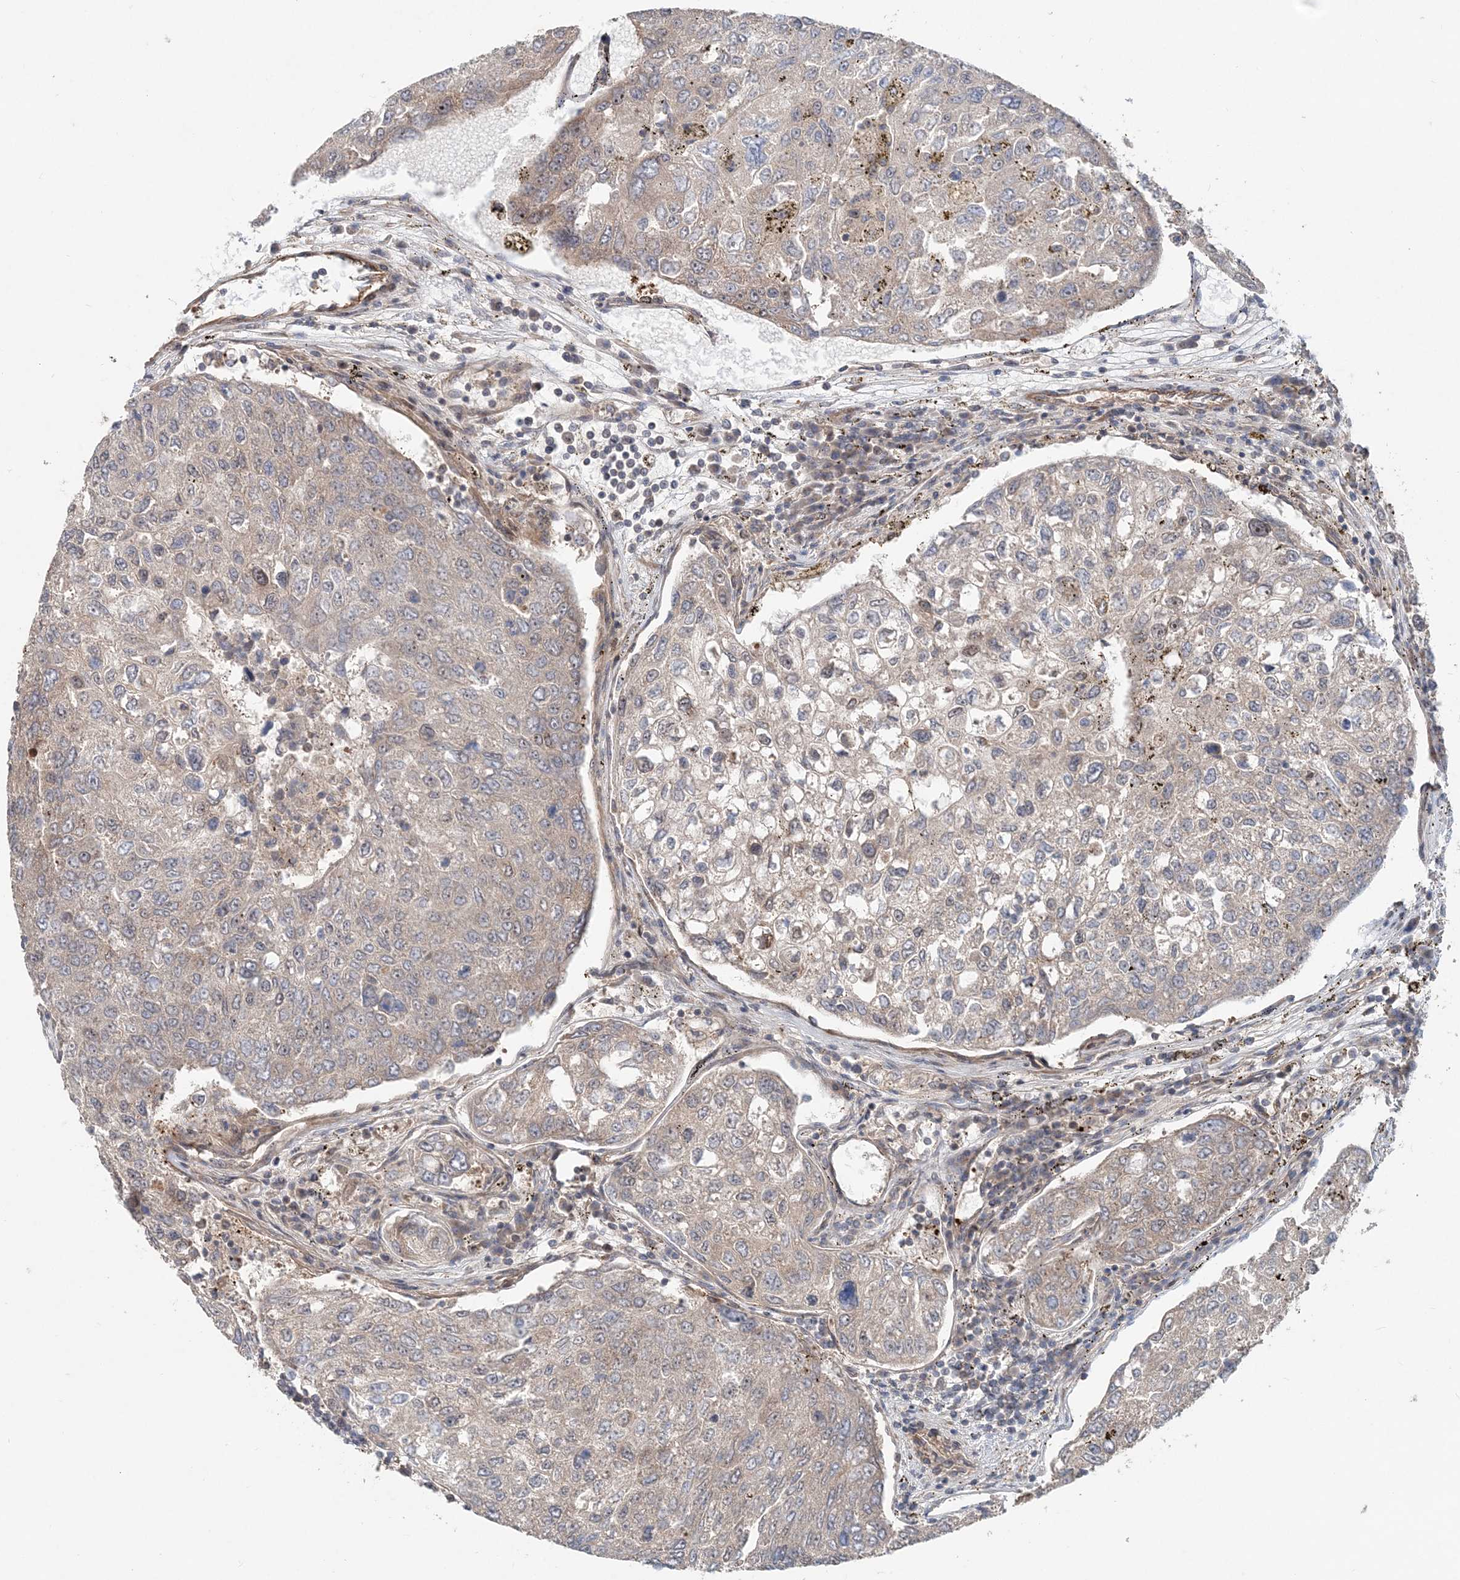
{"staining": {"intensity": "negative", "quantity": "none", "location": "none"}, "tissue": "urothelial cancer", "cell_type": "Tumor cells", "image_type": "cancer", "snomed": [{"axis": "morphology", "description": "Urothelial carcinoma, High grade"}, {"axis": "topography", "description": "Lymph node"}, {"axis": "topography", "description": "Urinary bladder"}], "caption": "This is a photomicrograph of immunohistochemistry (IHC) staining of urothelial carcinoma (high-grade), which shows no expression in tumor cells.", "gene": "GEMIN5", "patient": {"sex": "male", "age": 51}}